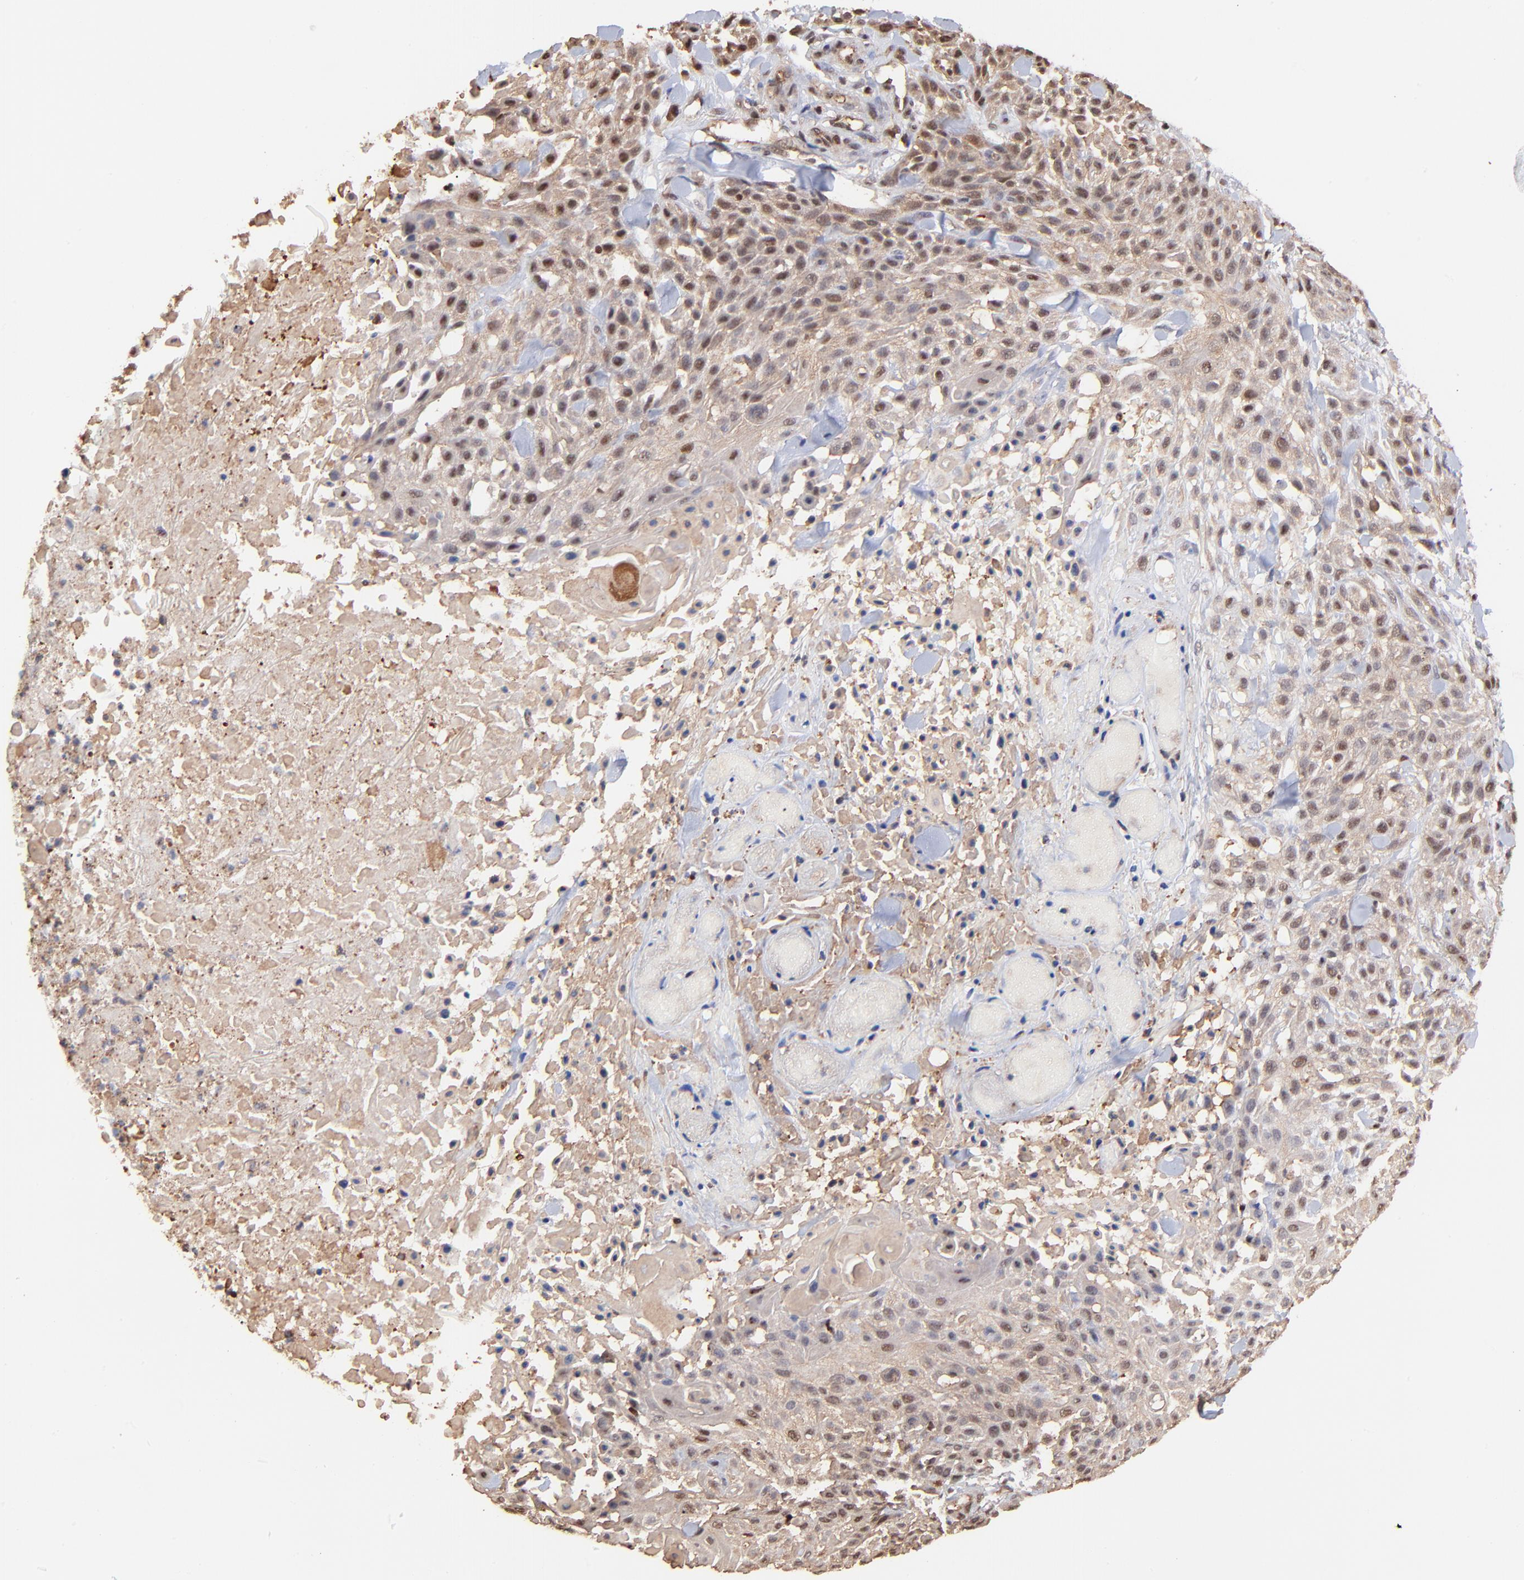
{"staining": {"intensity": "moderate", "quantity": ">75%", "location": "cytoplasmic/membranous,nuclear"}, "tissue": "skin cancer", "cell_type": "Tumor cells", "image_type": "cancer", "snomed": [{"axis": "morphology", "description": "Squamous cell carcinoma, NOS"}, {"axis": "topography", "description": "Skin"}], "caption": "A micrograph of human squamous cell carcinoma (skin) stained for a protein displays moderate cytoplasmic/membranous and nuclear brown staining in tumor cells.", "gene": "PSMA6", "patient": {"sex": "female", "age": 42}}